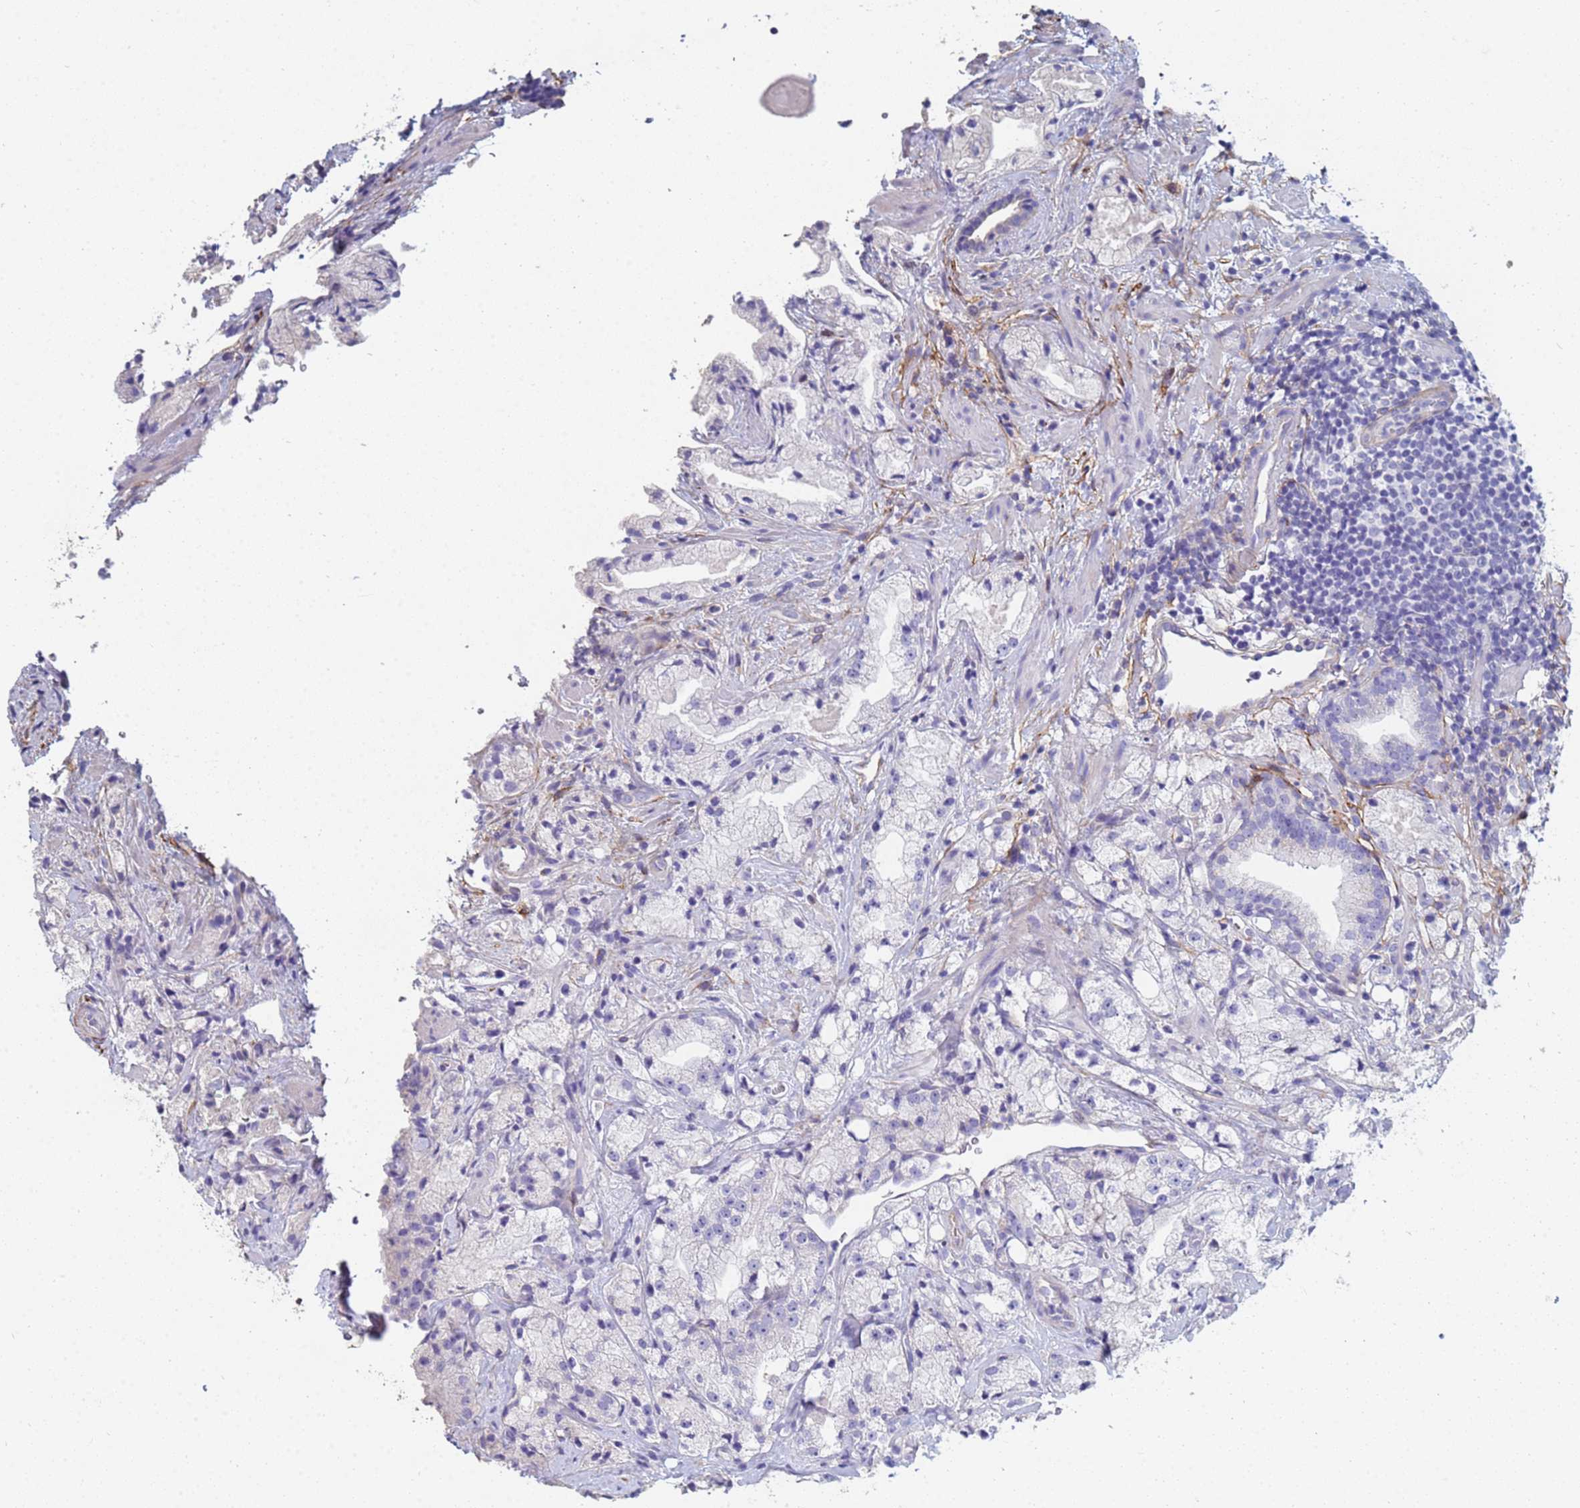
{"staining": {"intensity": "negative", "quantity": "none", "location": "none"}, "tissue": "prostate cancer", "cell_type": "Tumor cells", "image_type": "cancer", "snomed": [{"axis": "morphology", "description": "Adenocarcinoma, High grade"}, {"axis": "topography", "description": "Prostate"}], "caption": "This is a photomicrograph of immunohistochemistry (IHC) staining of adenocarcinoma (high-grade) (prostate), which shows no expression in tumor cells.", "gene": "ABCA8", "patient": {"sex": "male", "age": 64}}